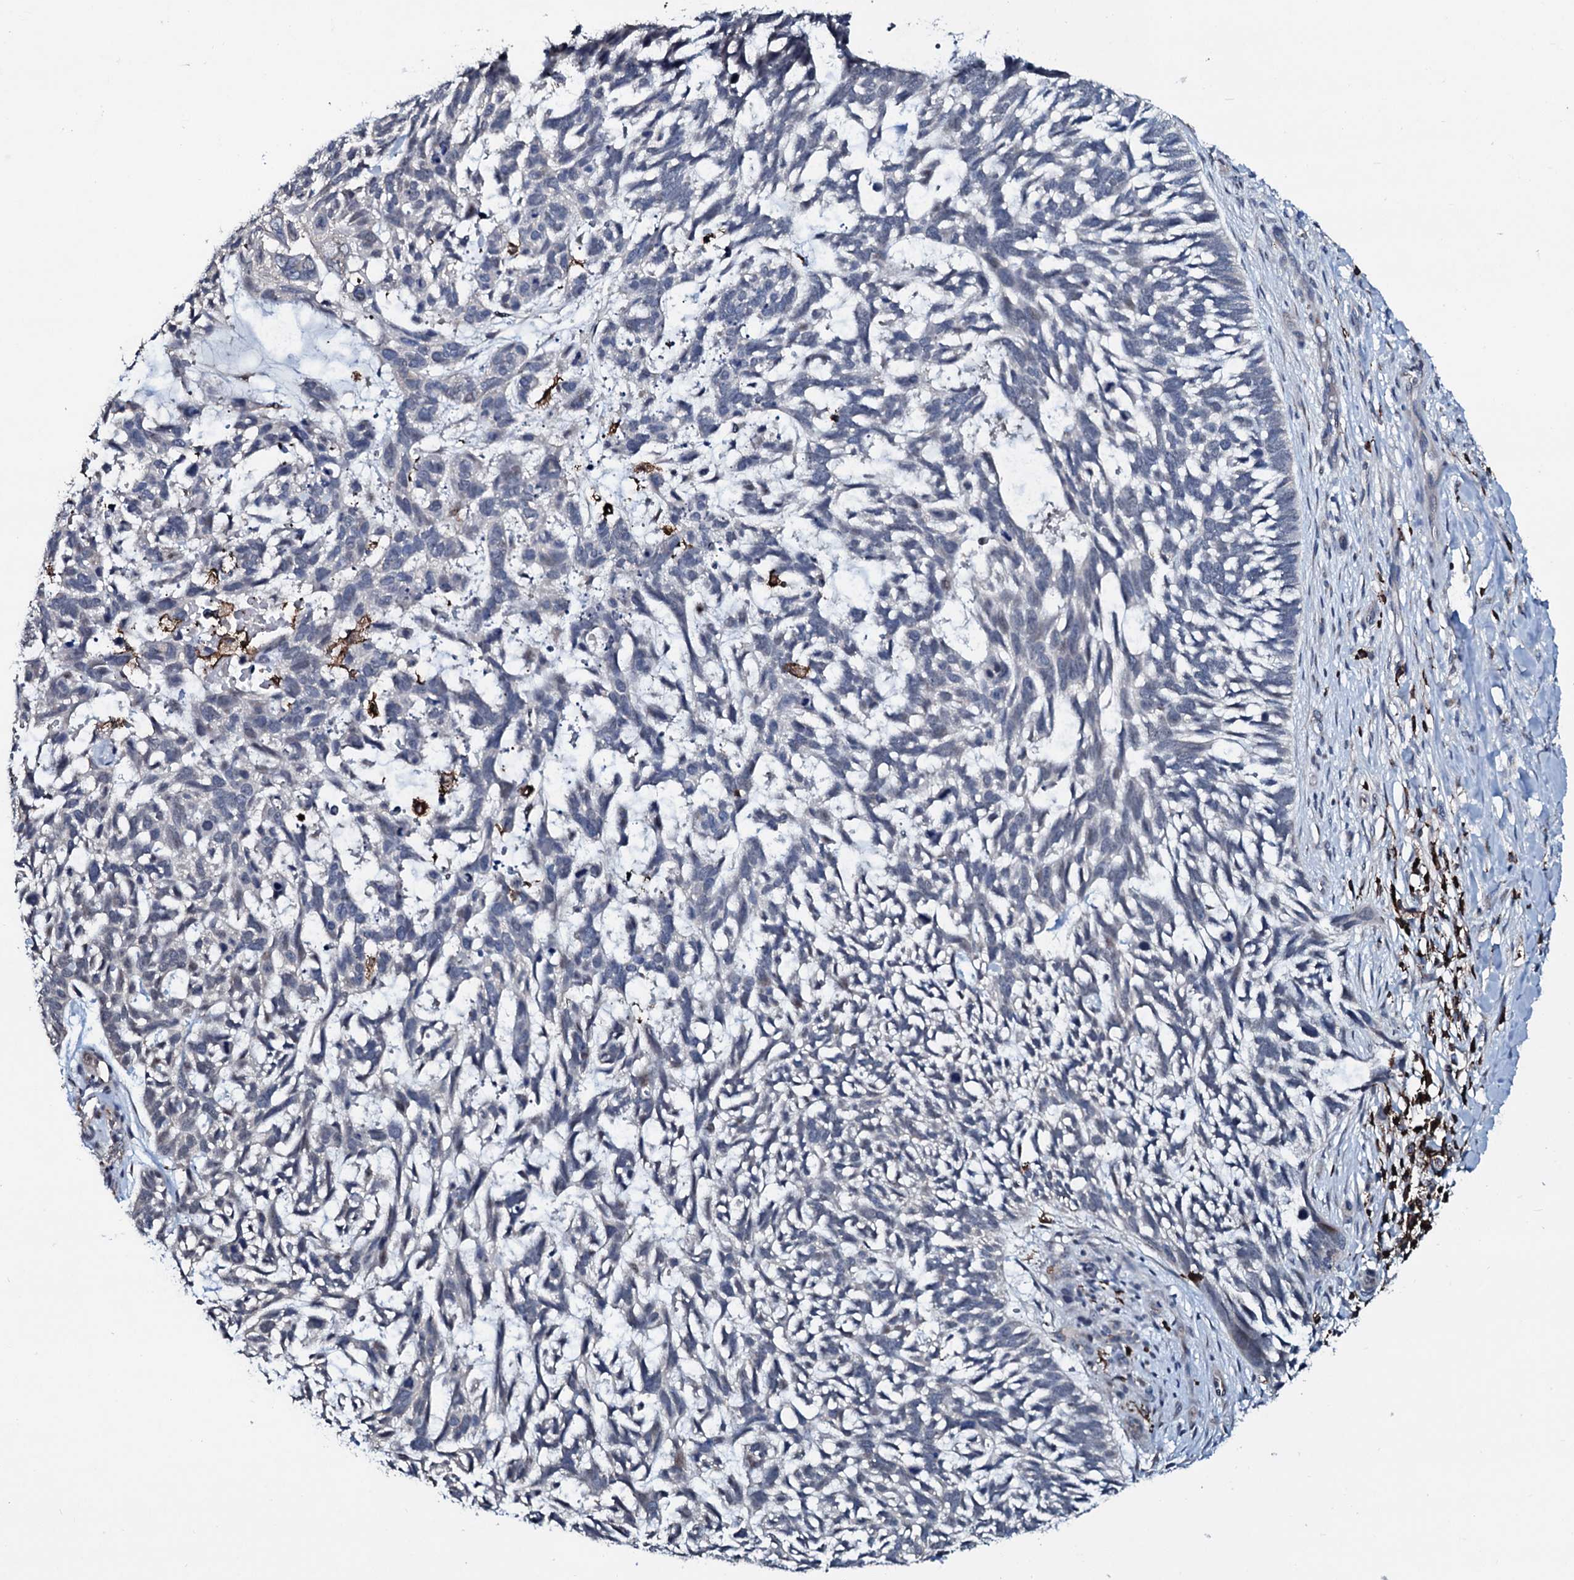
{"staining": {"intensity": "negative", "quantity": "none", "location": "none"}, "tissue": "skin cancer", "cell_type": "Tumor cells", "image_type": "cancer", "snomed": [{"axis": "morphology", "description": "Basal cell carcinoma"}, {"axis": "topography", "description": "Skin"}], "caption": "Human basal cell carcinoma (skin) stained for a protein using immunohistochemistry shows no expression in tumor cells.", "gene": "OGFOD2", "patient": {"sex": "male", "age": 88}}